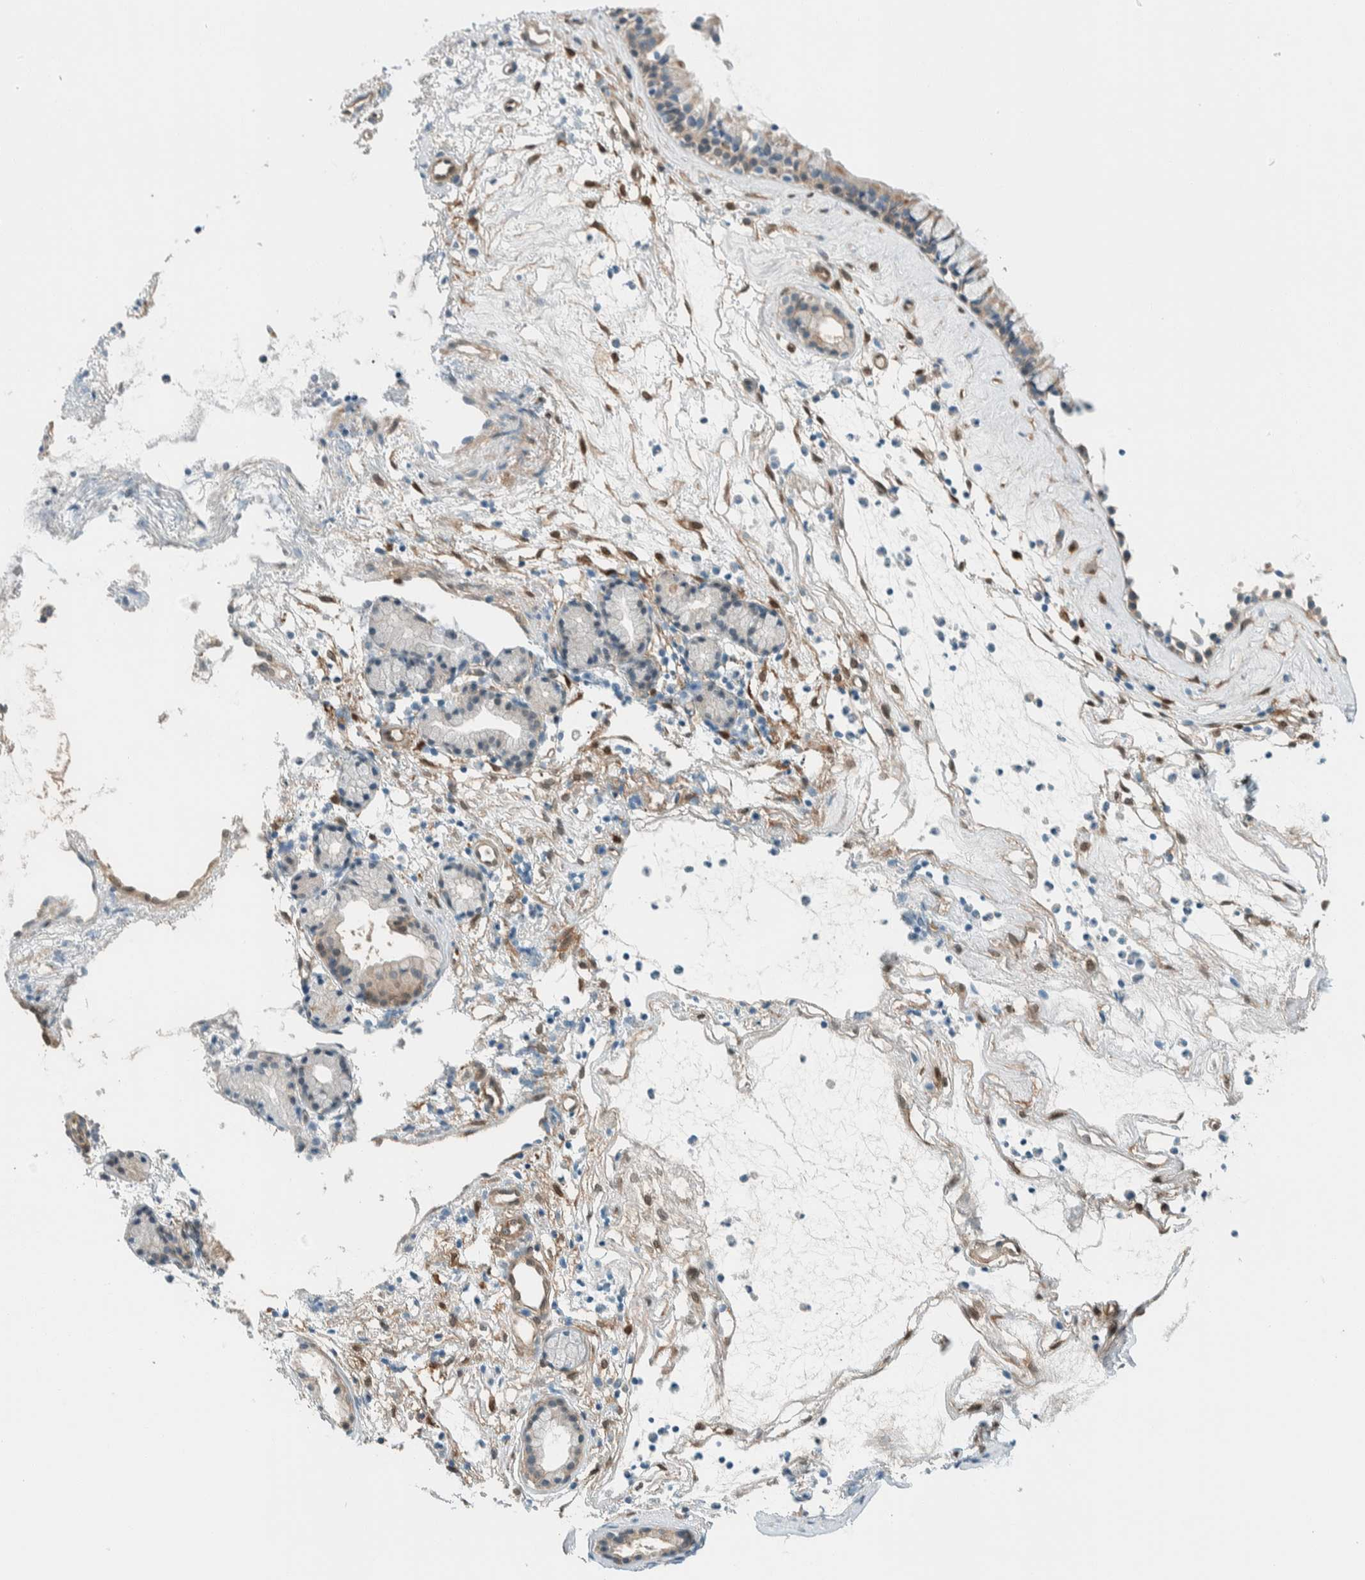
{"staining": {"intensity": "weak", "quantity": "25%-75%", "location": "cytoplasmic/membranous"}, "tissue": "nasopharynx", "cell_type": "Respiratory epithelial cells", "image_type": "normal", "snomed": [{"axis": "morphology", "description": "Normal tissue, NOS"}, {"axis": "topography", "description": "Nasopharynx"}], "caption": "Protein expression analysis of benign nasopharynx demonstrates weak cytoplasmic/membranous expression in approximately 25%-75% of respiratory epithelial cells.", "gene": "NXN", "patient": {"sex": "female", "age": 42}}